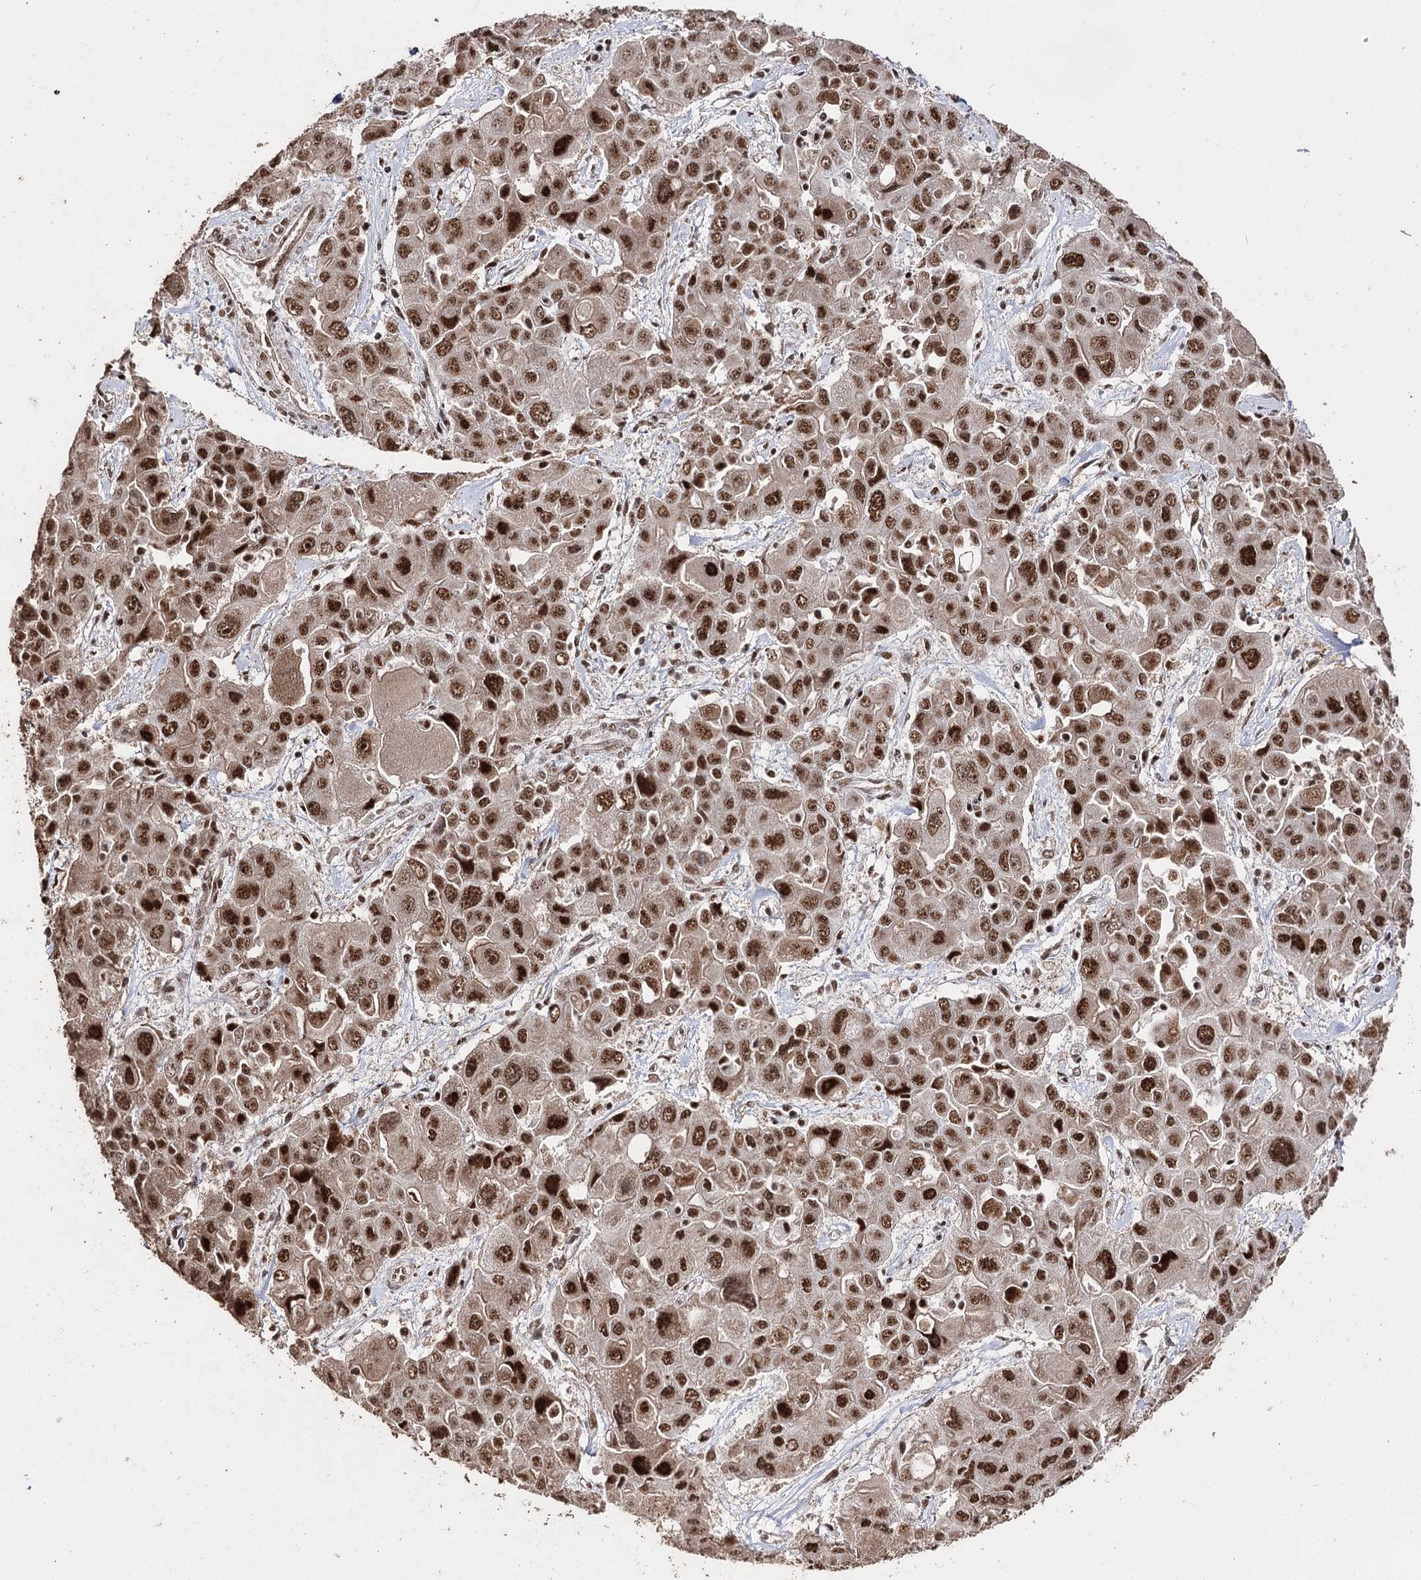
{"staining": {"intensity": "strong", "quantity": ">75%", "location": "nuclear"}, "tissue": "liver cancer", "cell_type": "Tumor cells", "image_type": "cancer", "snomed": [{"axis": "morphology", "description": "Cholangiocarcinoma"}, {"axis": "topography", "description": "Liver"}], "caption": "Liver cancer tissue displays strong nuclear positivity in about >75% of tumor cells, visualized by immunohistochemistry. (DAB (3,3'-diaminobenzidine) = brown stain, brightfield microscopy at high magnification).", "gene": "U2SURP", "patient": {"sex": "male", "age": 67}}